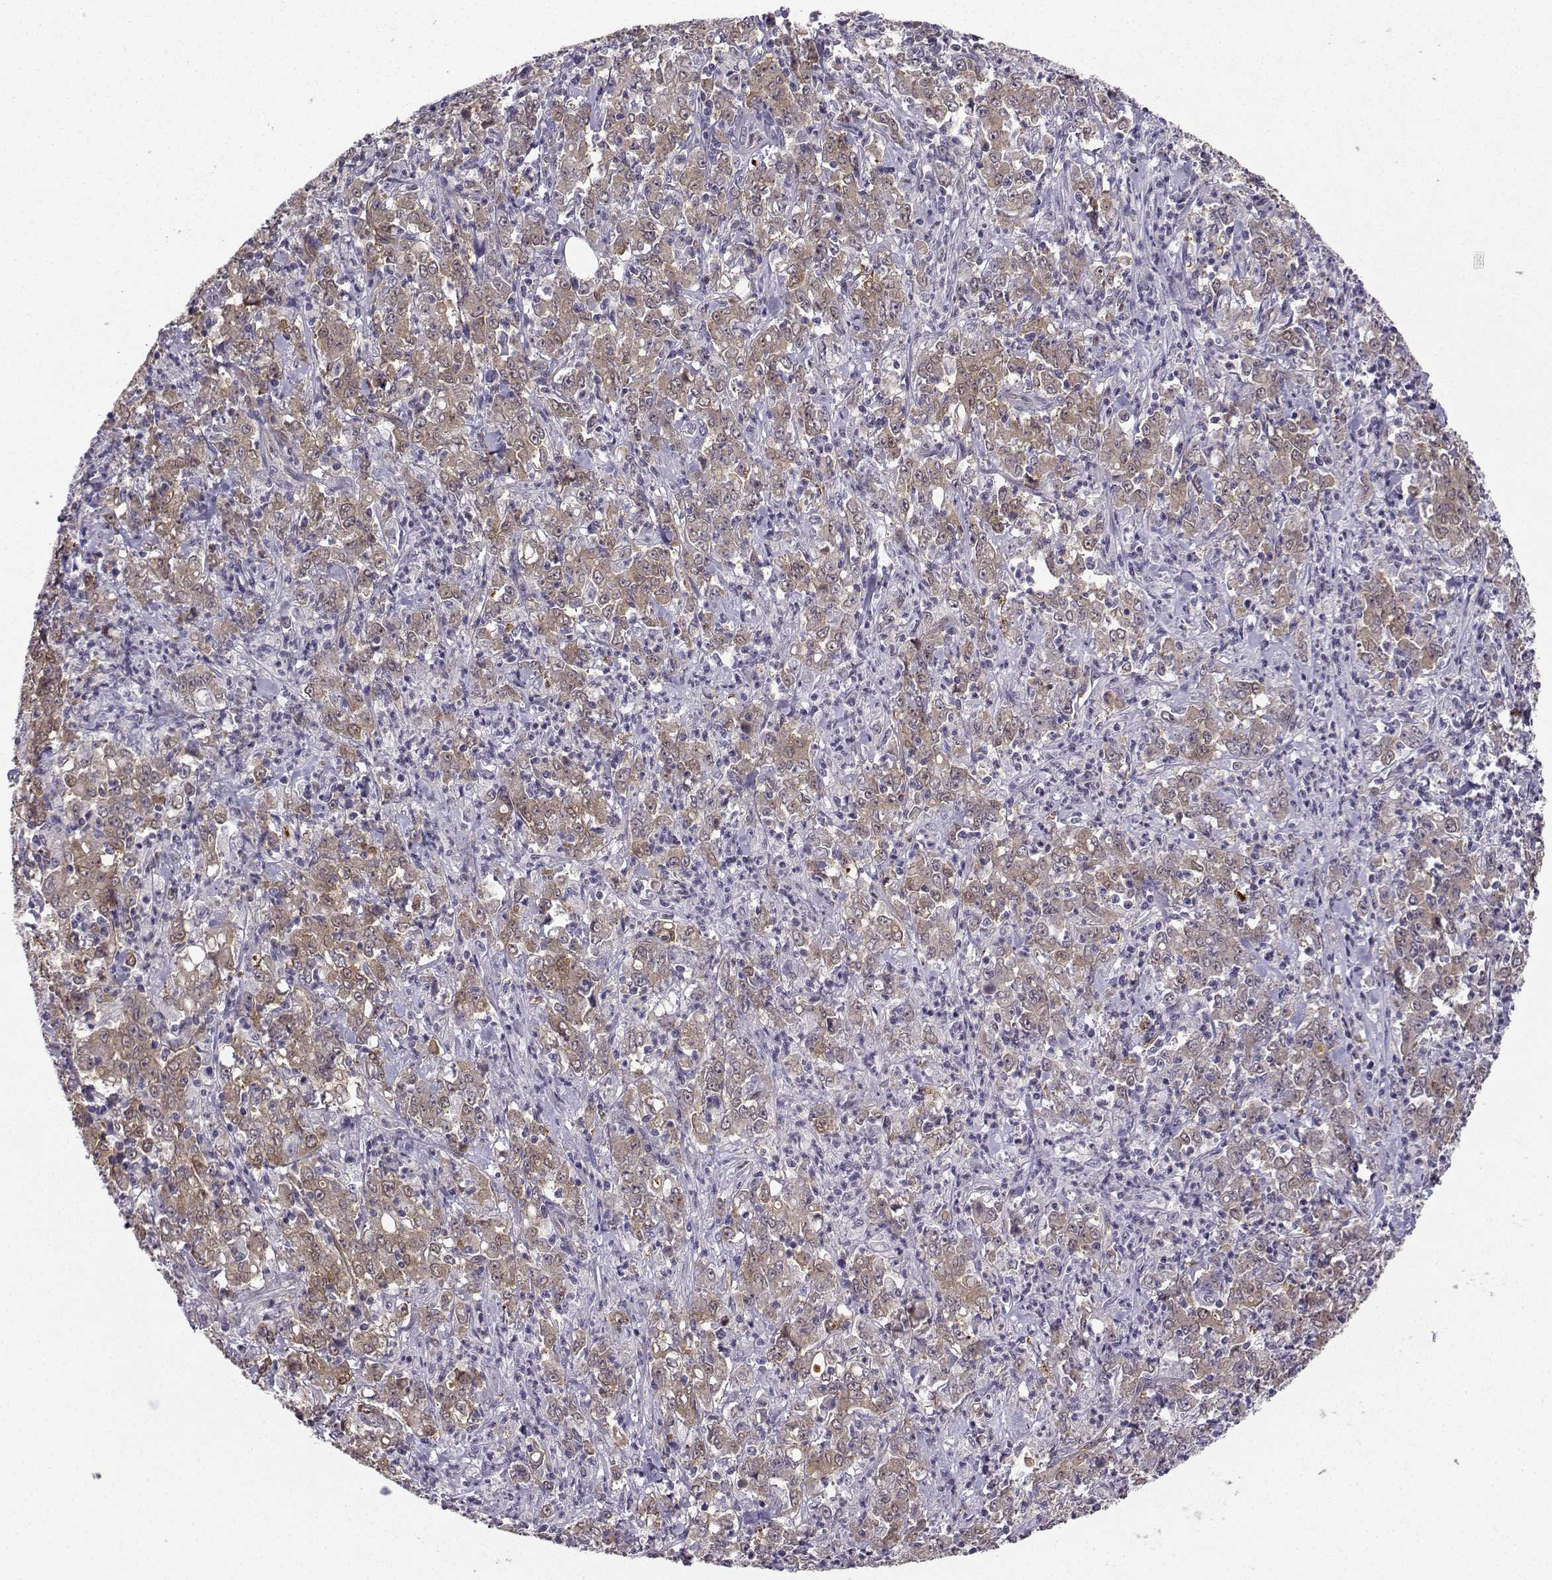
{"staining": {"intensity": "weak", "quantity": ">75%", "location": "cytoplasmic/membranous"}, "tissue": "stomach cancer", "cell_type": "Tumor cells", "image_type": "cancer", "snomed": [{"axis": "morphology", "description": "Adenocarcinoma, NOS"}, {"axis": "topography", "description": "Stomach, lower"}], "caption": "Tumor cells exhibit low levels of weak cytoplasmic/membranous staining in approximately >75% of cells in human stomach adenocarcinoma.", "gene": "NQO1", "patient": {"sex": "female", "age": 71}}